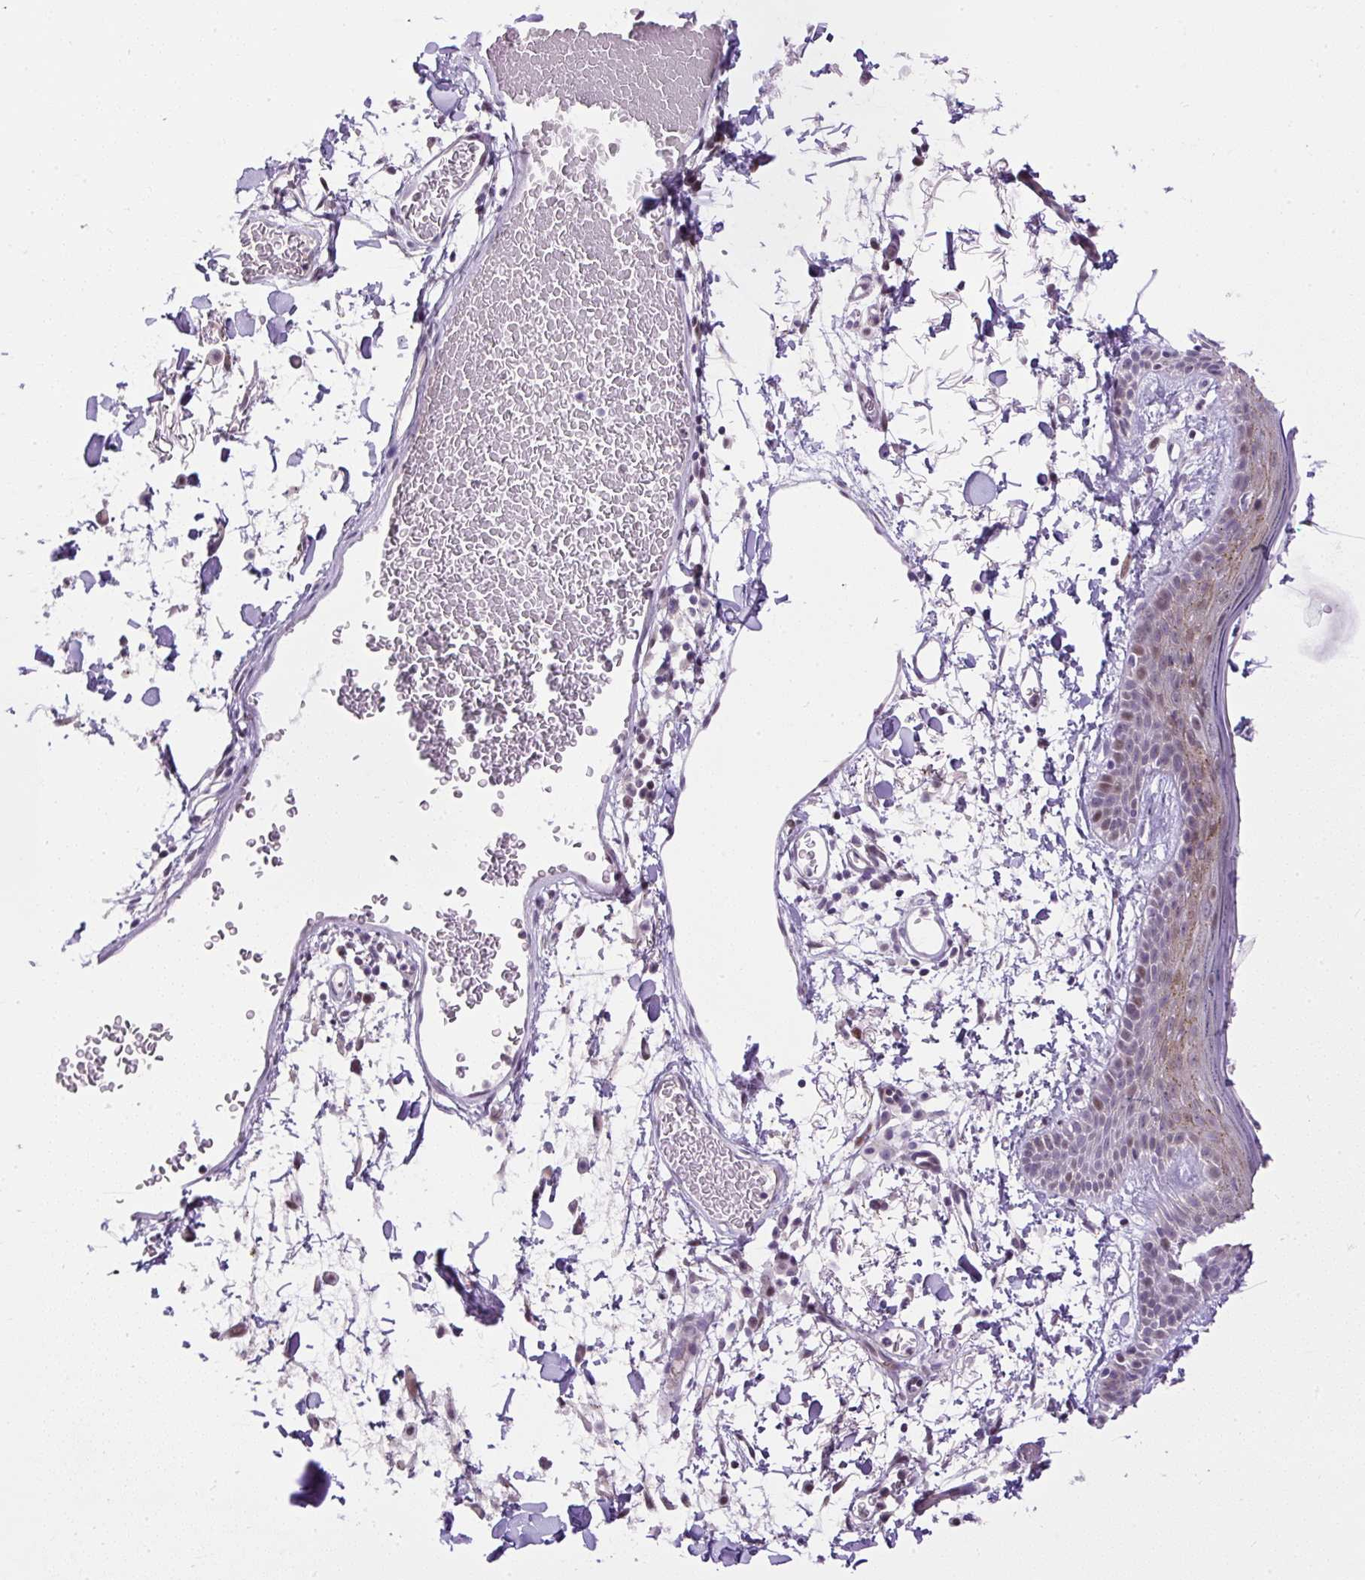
{"staining": {"intensity": "moderate", "quantity": "<25%", "location": "nuclear"}, "tissue": "skin", "cell_type": "Fibroblasts", "image_type": "normal", "snomed": [{"axis": "morphology", "description": "Normal tissue, NOS"}, {"axis": "topography", "description": "Skin"}], "caption": "Human skin stained with a brown dye demonstrates moderate nuclear positive expression in approximately <25% of fibroblasts.", "gene": "ARHGEF18", "patient": {"sex": "male", "age": 79}}